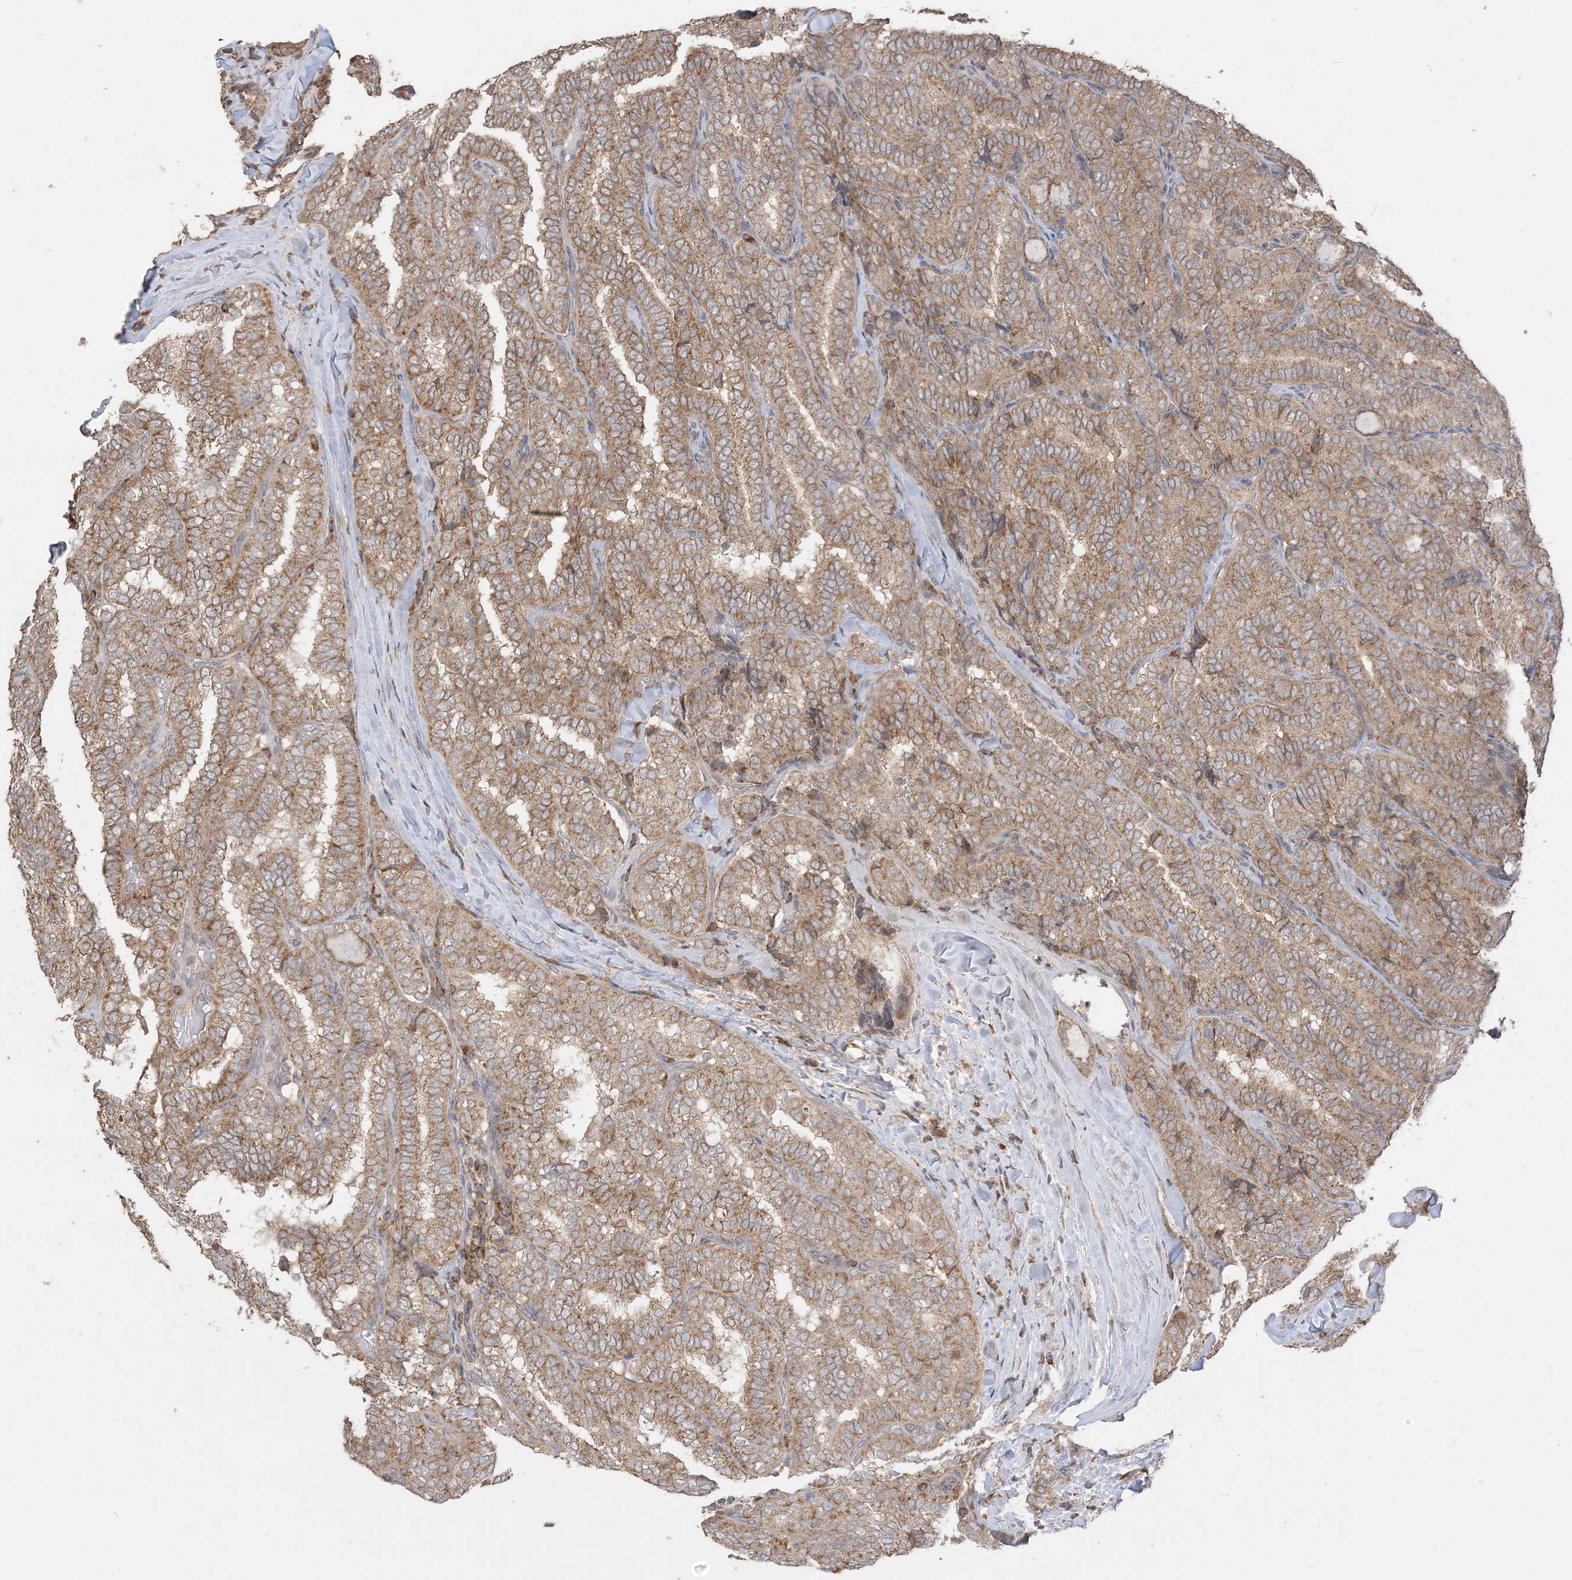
{"staining": {"intensity": "strong", "quantity": ">75%", "location": "cytoplasmic/membranous"}, "tissue": "thyroid cancer", "cell_type": "Tumor cells", "image_type": "cancer", "snomed": [{"axis": "morphology", "description": "Normal tissue, NOS"}, {"axis": "morphology", "description": "Papillary adenocarcinoma, NOS"}, {"axis": "topography", "description": "Thyroid gland"}], "caption": "Immunohistochemical staining of human thyroid papillary adenocarcinoma shows strong cytoplasmic/membranous protein expression in about >75% of tumor cells.", "gene": "SIRT3", "patient": {"sex": "female", "age": 30}}